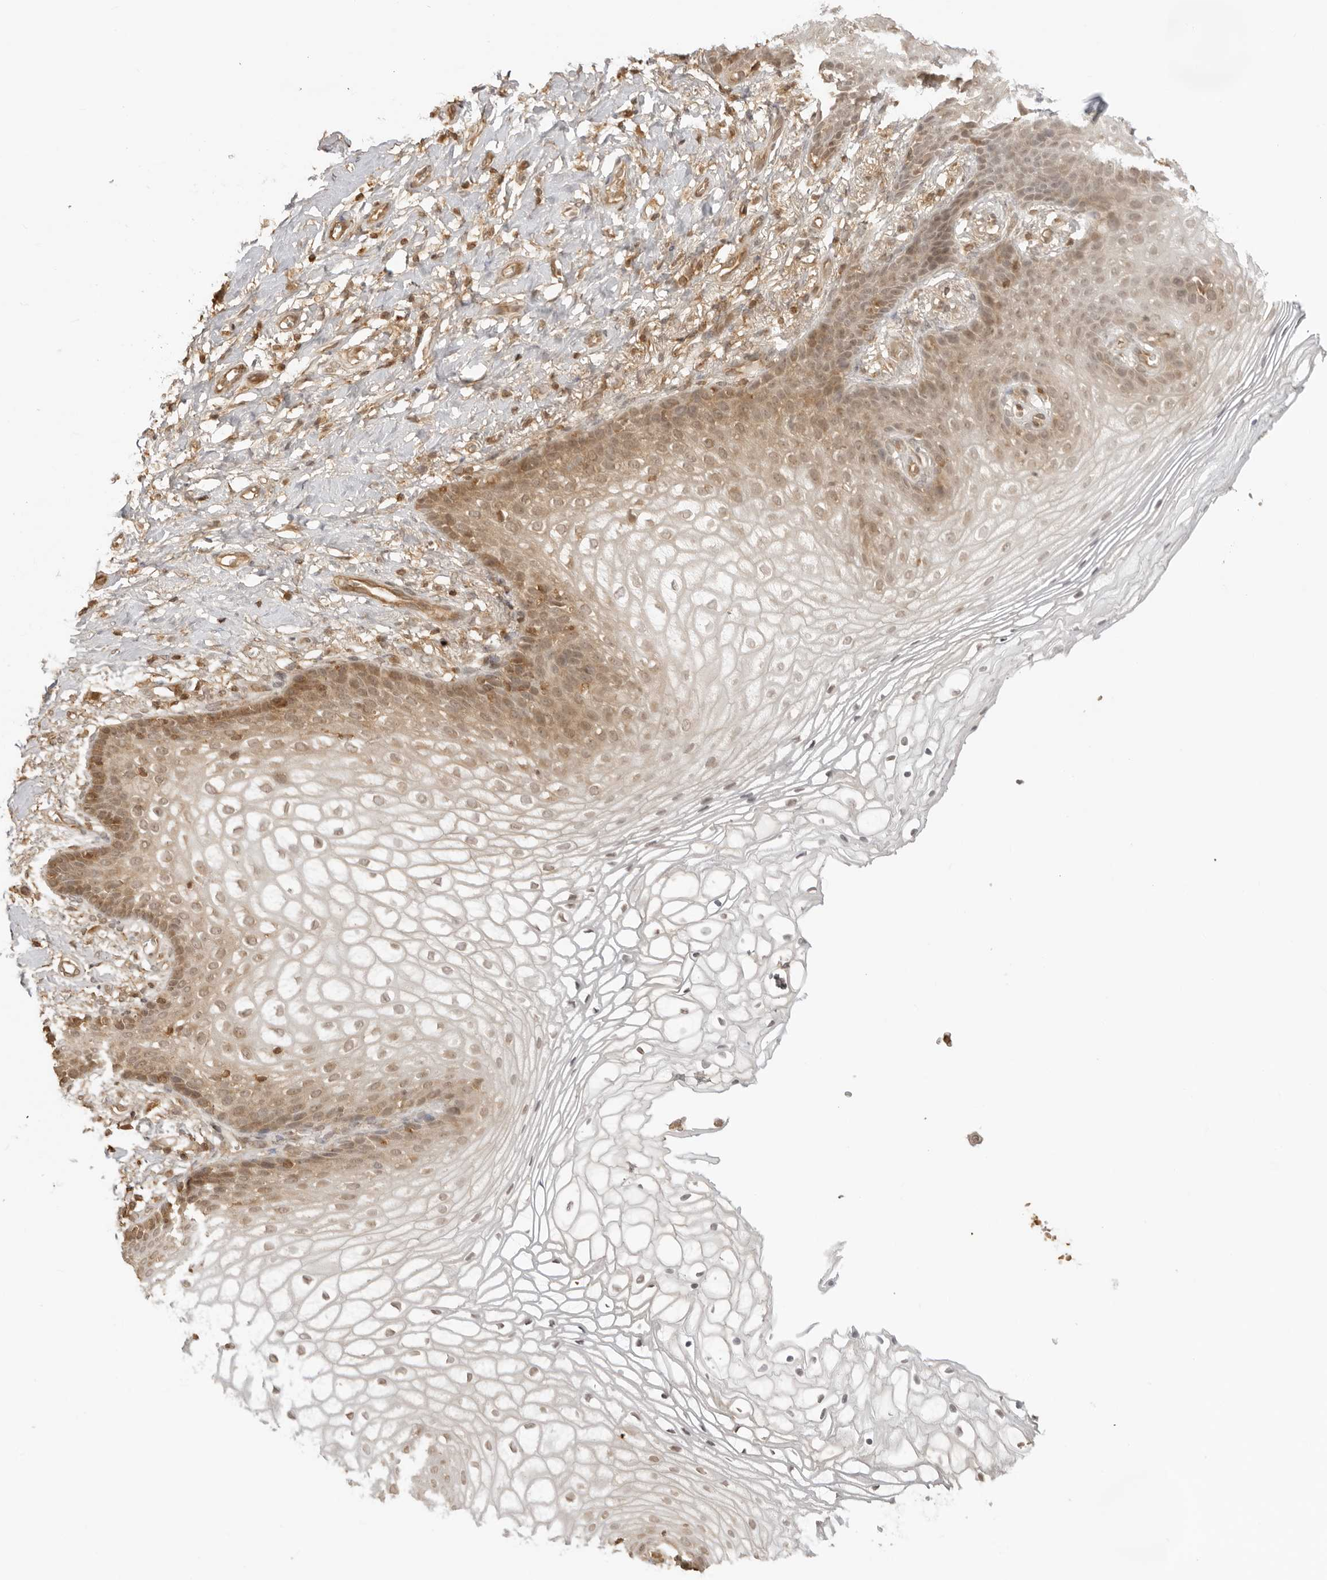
{"staining": {"intensity": "moderate", "quantity": "25%-75%", "location": "cytoplasmic/membranous,nuclear"}, "tissue": "vagina", "cell_type": "Squamous epithelial cells", "image_type": "normal", "snomed": [{"axis": "morphology", "description": "Normal tissue, NOS"}, {"axis": "topography", "description": "Vagina"}], "caption": "Immunohistochemical staining of unremarkable human vagina displays moderate cytoplasmic/membranous,nuclear protein positivity in approximately 25%-75% of squamous epithelial cells.", "gene": "IKBKE", "patient": {"sex": "female", "age": 60}}